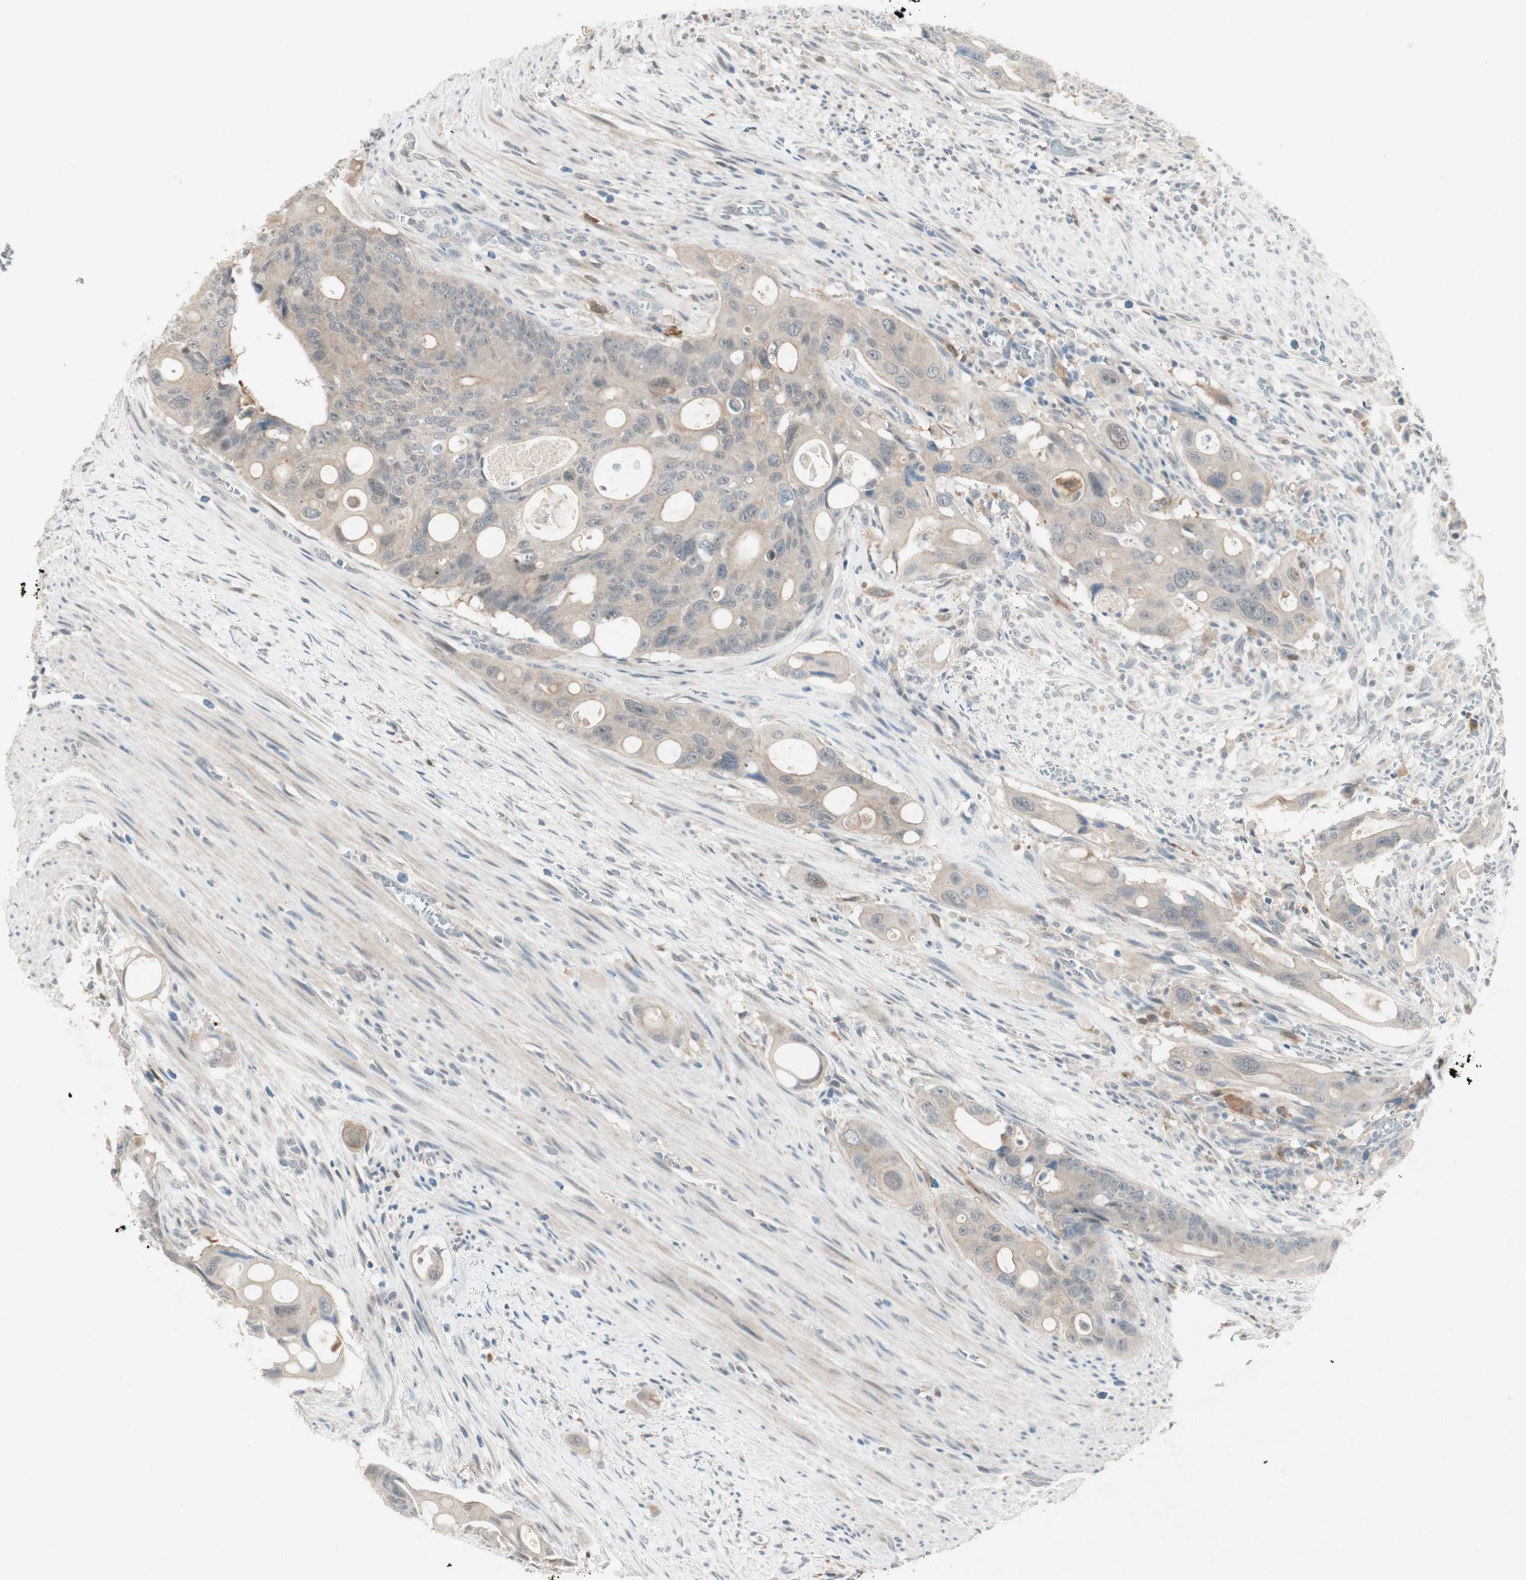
{"staining": {"intensity": "weak", "quantity": "25%-75%", "location": "cytoplasmic/membranous"}, "tissue": "colorectal cancer", "cell_type": "Tumor cells", "image_type": "cancer", "snomed": [{"axis": "morphology", "description": "Adenocarcinoma, NOS"}, {"axis": "topography", "description": "Colon"}], "caption": "An immunohistochemistry (IHC) micrograph of tumor tissue is shown. Protein staining in brown shows weak cytoplasmic/membranous positivity in colorectal adenocarcinoma within tumor cells. The staining is performed using DAB (3,3'-diaminobenzidine) brown chromogen to label protein expression. The nuclei are counter-stained blue using hematoxylin.", "gene": "RTL6", "patient": {"sex": "female", "age": 57}}